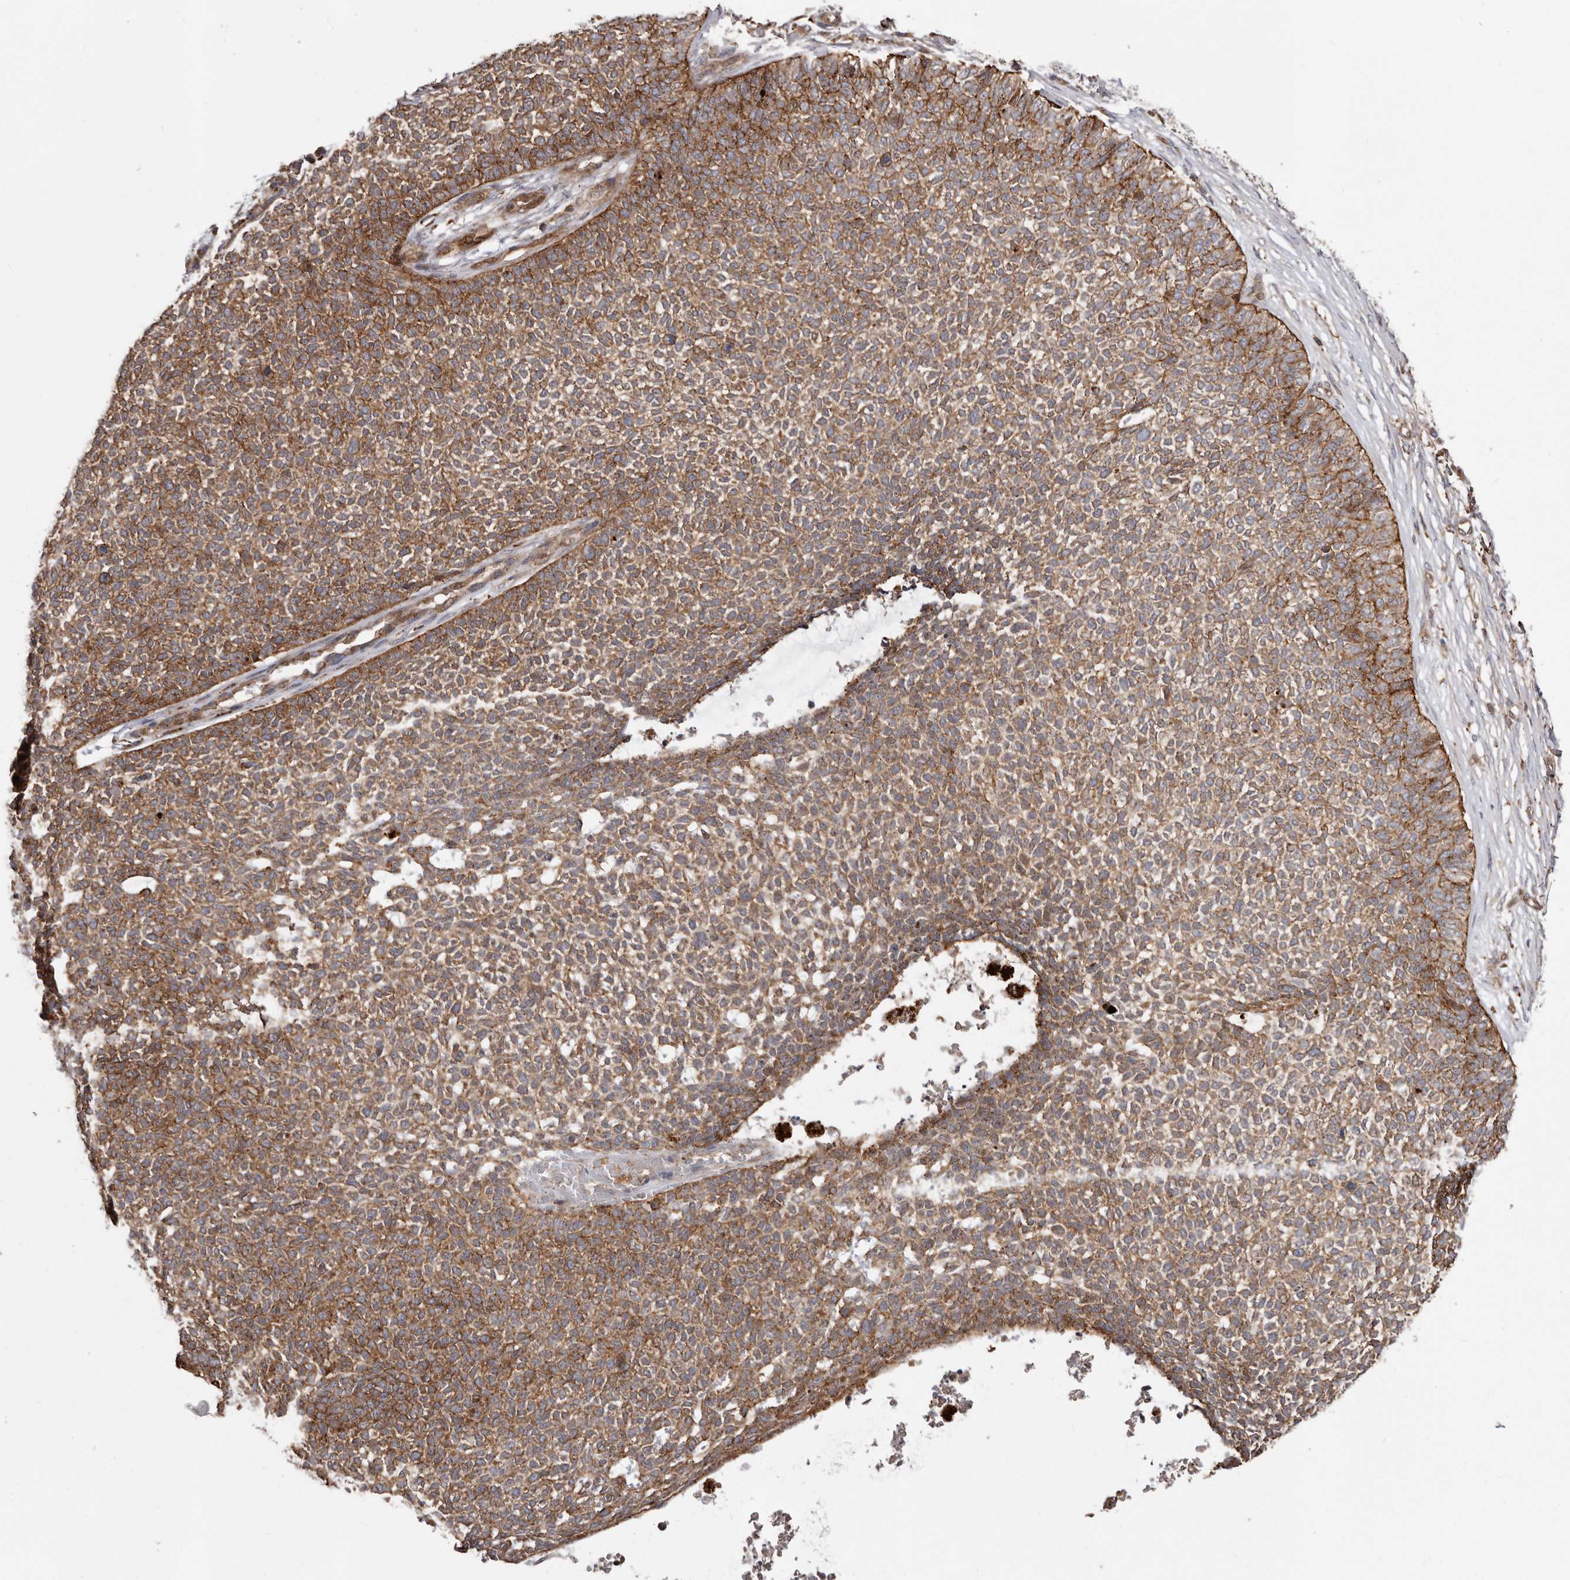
{"staining": {"intensity": "moderate", "quantity": ">75%", "location": "cytoplasmic/membranous"}, "tissue": "skin cancer", "cell_type": "Tumor cells", "image_type": "cancer", "snomed": [{"axis": "morphology", "description": "Basal cell carcinoma"}, {"axis": "topography", "description": "Skin"}], "caption": "Immunohistochemical staining of skin cancer demonstrates moderate cytoplasmic/membranous protein staining in approximately >75% of tumor cells.", "gene": "NUP43", "patient": {"sex": "female", "age": 84}}